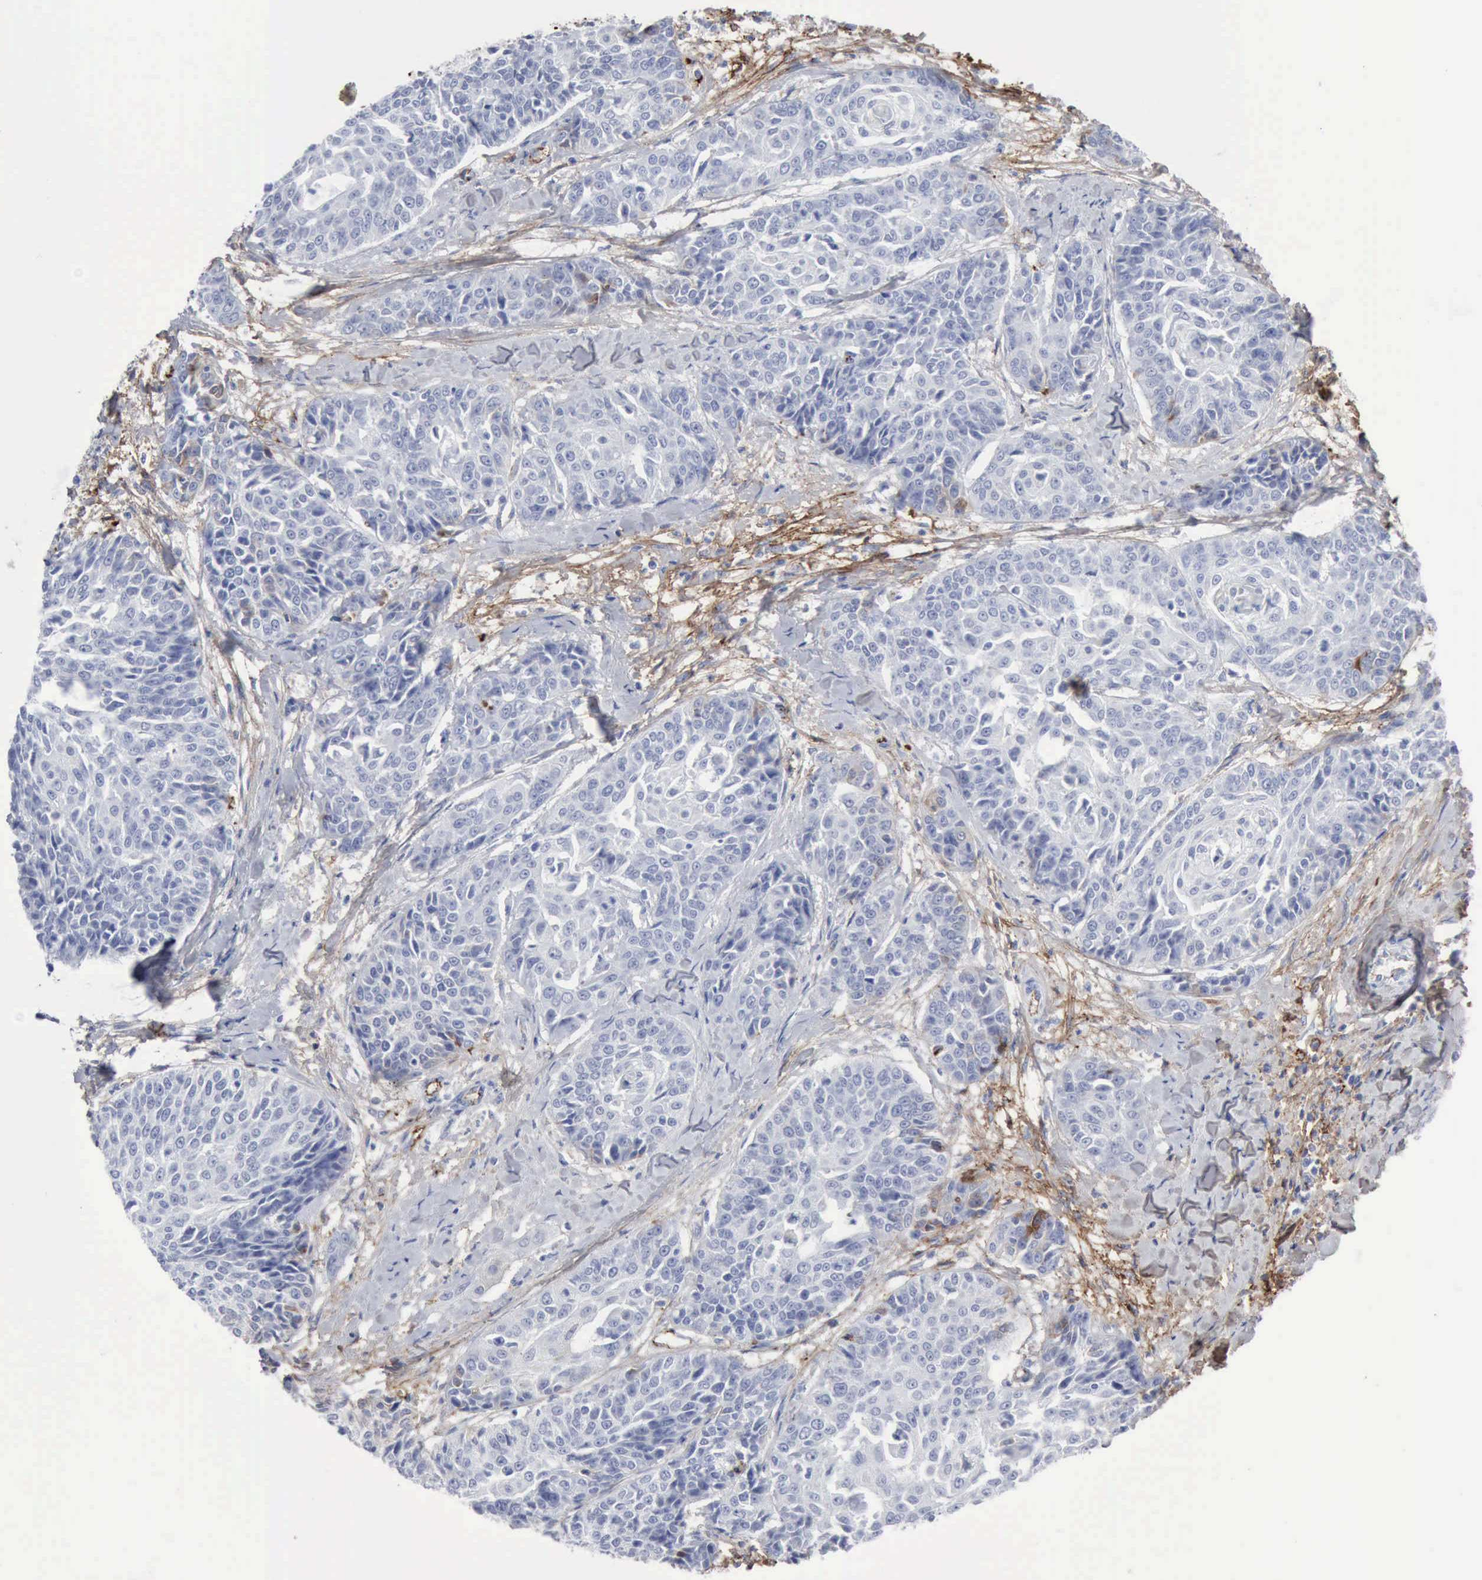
{"staining": {"intensity": "negative", "quantity": "none", "location": "none"}, "tissue": "cervical cancer", "cell_type": "Tumor cells", "image_type": "cancer", "snomed": [{"axis": "morphology", "description": "Squamous cell carcinoma, NOS"}, {"axis": "topography", "description": "Cervix"}], "caption": "There is no significant staining in tumor cells of cervical cancer (squamous cell carcinoma).", "gene": "C4BPA", "patient": {"sex": "female", "age": 64}}